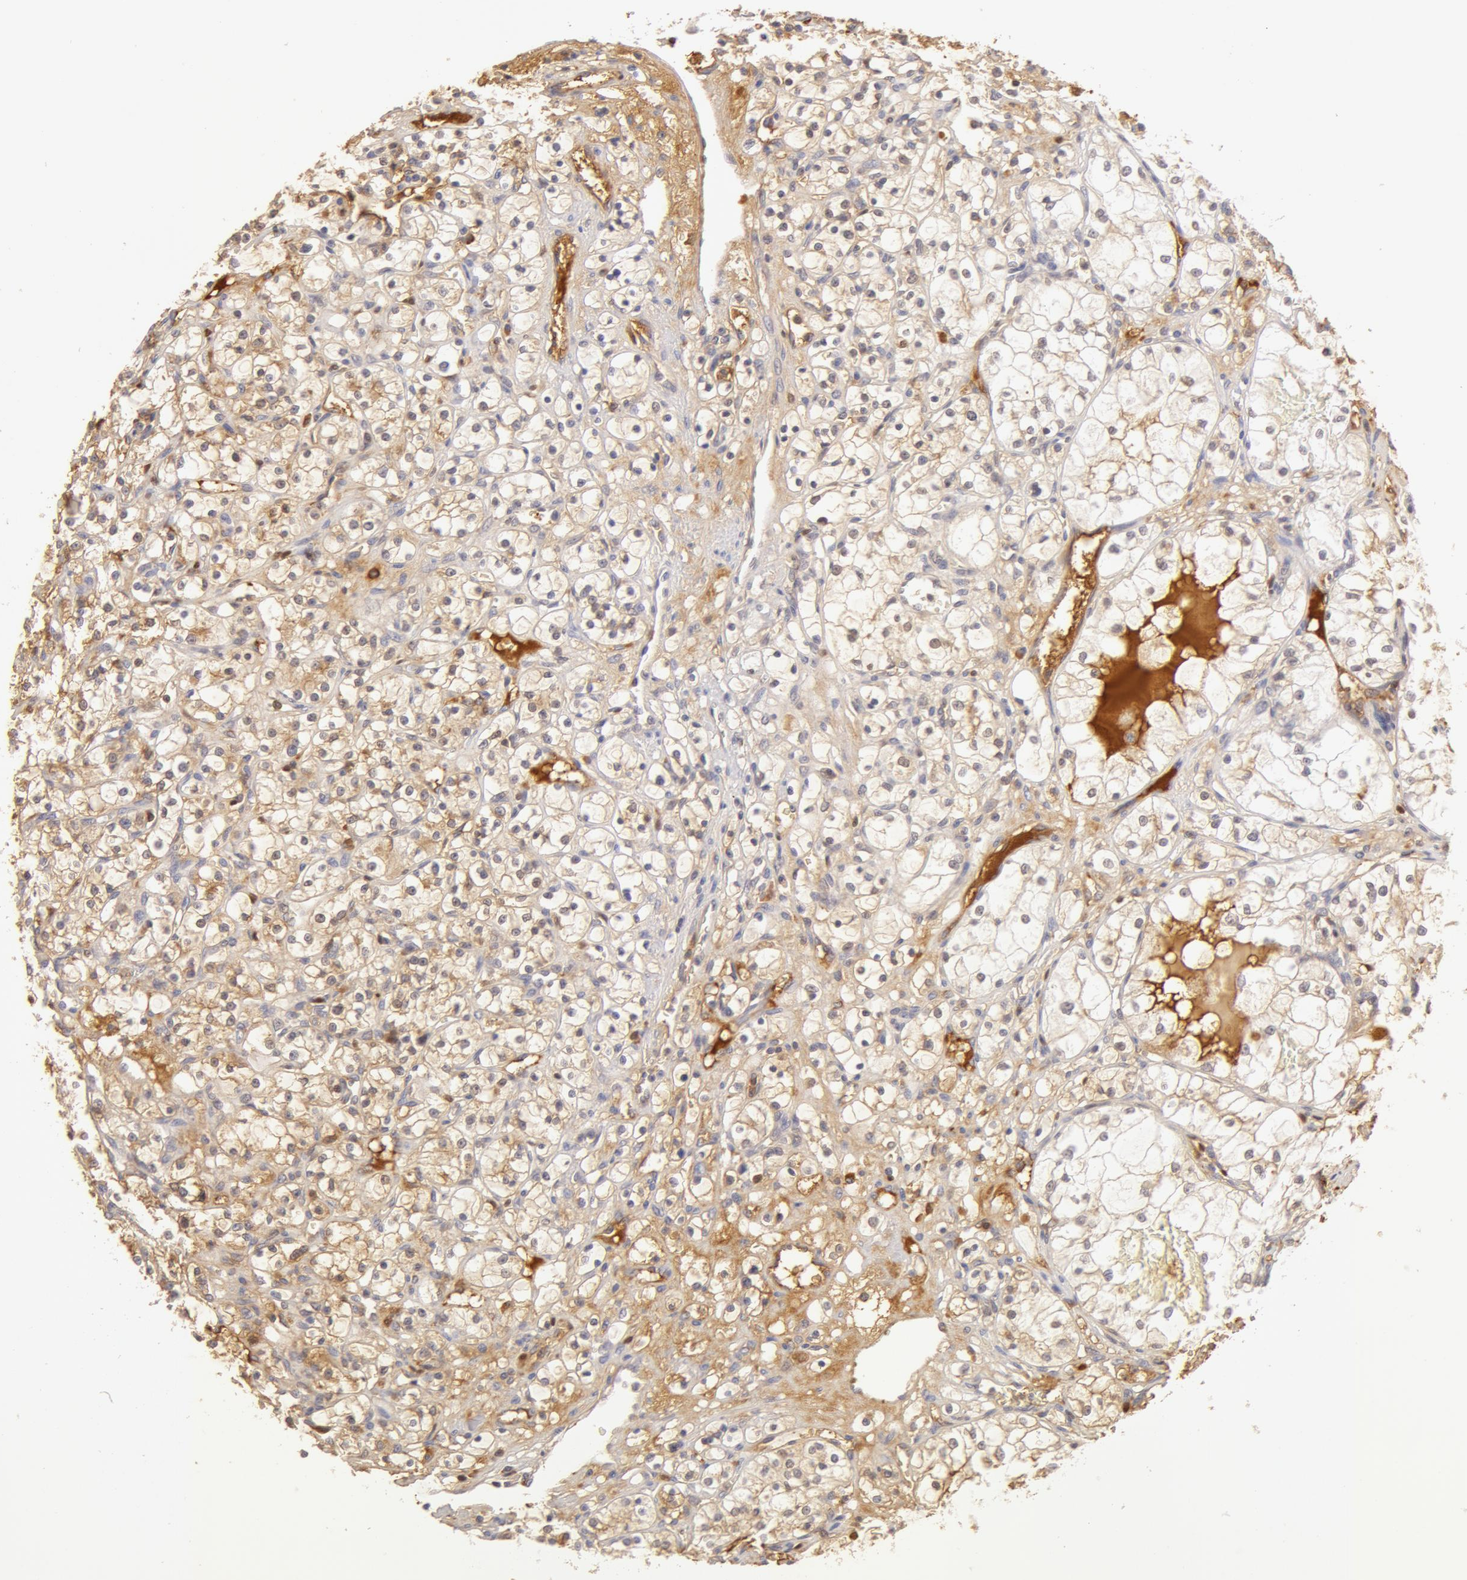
{"staining": {"intensity": "negative", "quantity": "none", "location": "none"}, "tissue": "renal cancer", "cell_type": "Tumor cells", "image_type": "cancer", "snomed": [{"axis": "morphology", "description": "Adenocarcinoma, NOS"}, {"axis": "topography", "description": "Kidney"}], "caption": "There is no significant positivity in tumor cells of renal cancer (adenocarcinoma).", "gene": "AHSG", "patient": {"sex": "male", "age": 61}}